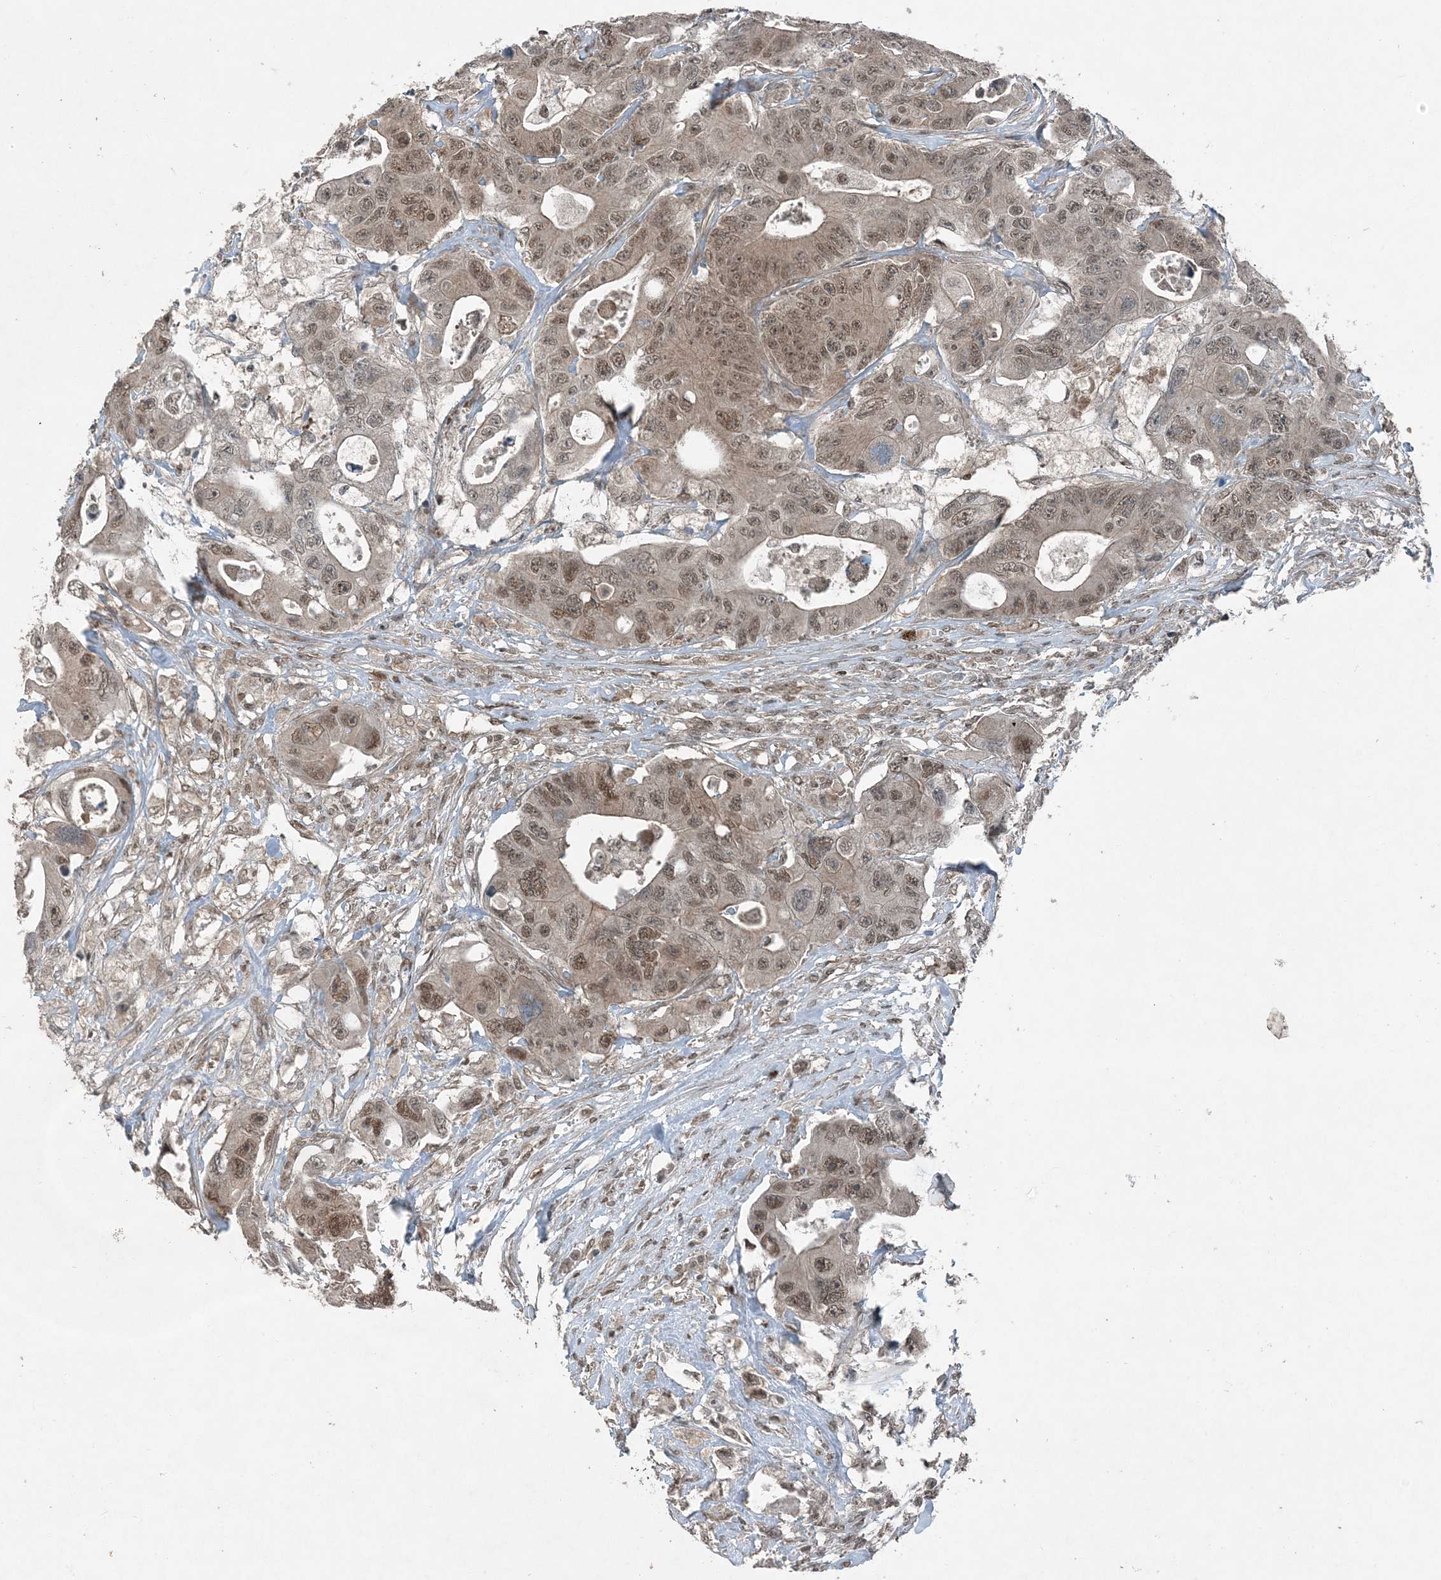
{"staining": {"intensity": "moderate", "quantity": ">75%", "location": "nuclear"}, "tissue": "colorectal cancer", "cell_type": "Tumor cells", "image_type": "cancer", "snomed": [{"axis": "morphology", "description": "Adenocarcinoma, NOS"}, {"axis": "topography", "description": "Colon"}], "caption": "Protein positivity by immunohistochemistry (IHC) displays moderate nuclear staining in about >75% of tumor cells in colorectal cancer.", "gene": "COPS7B", "patient": {"sex": "female", "age": 46}}